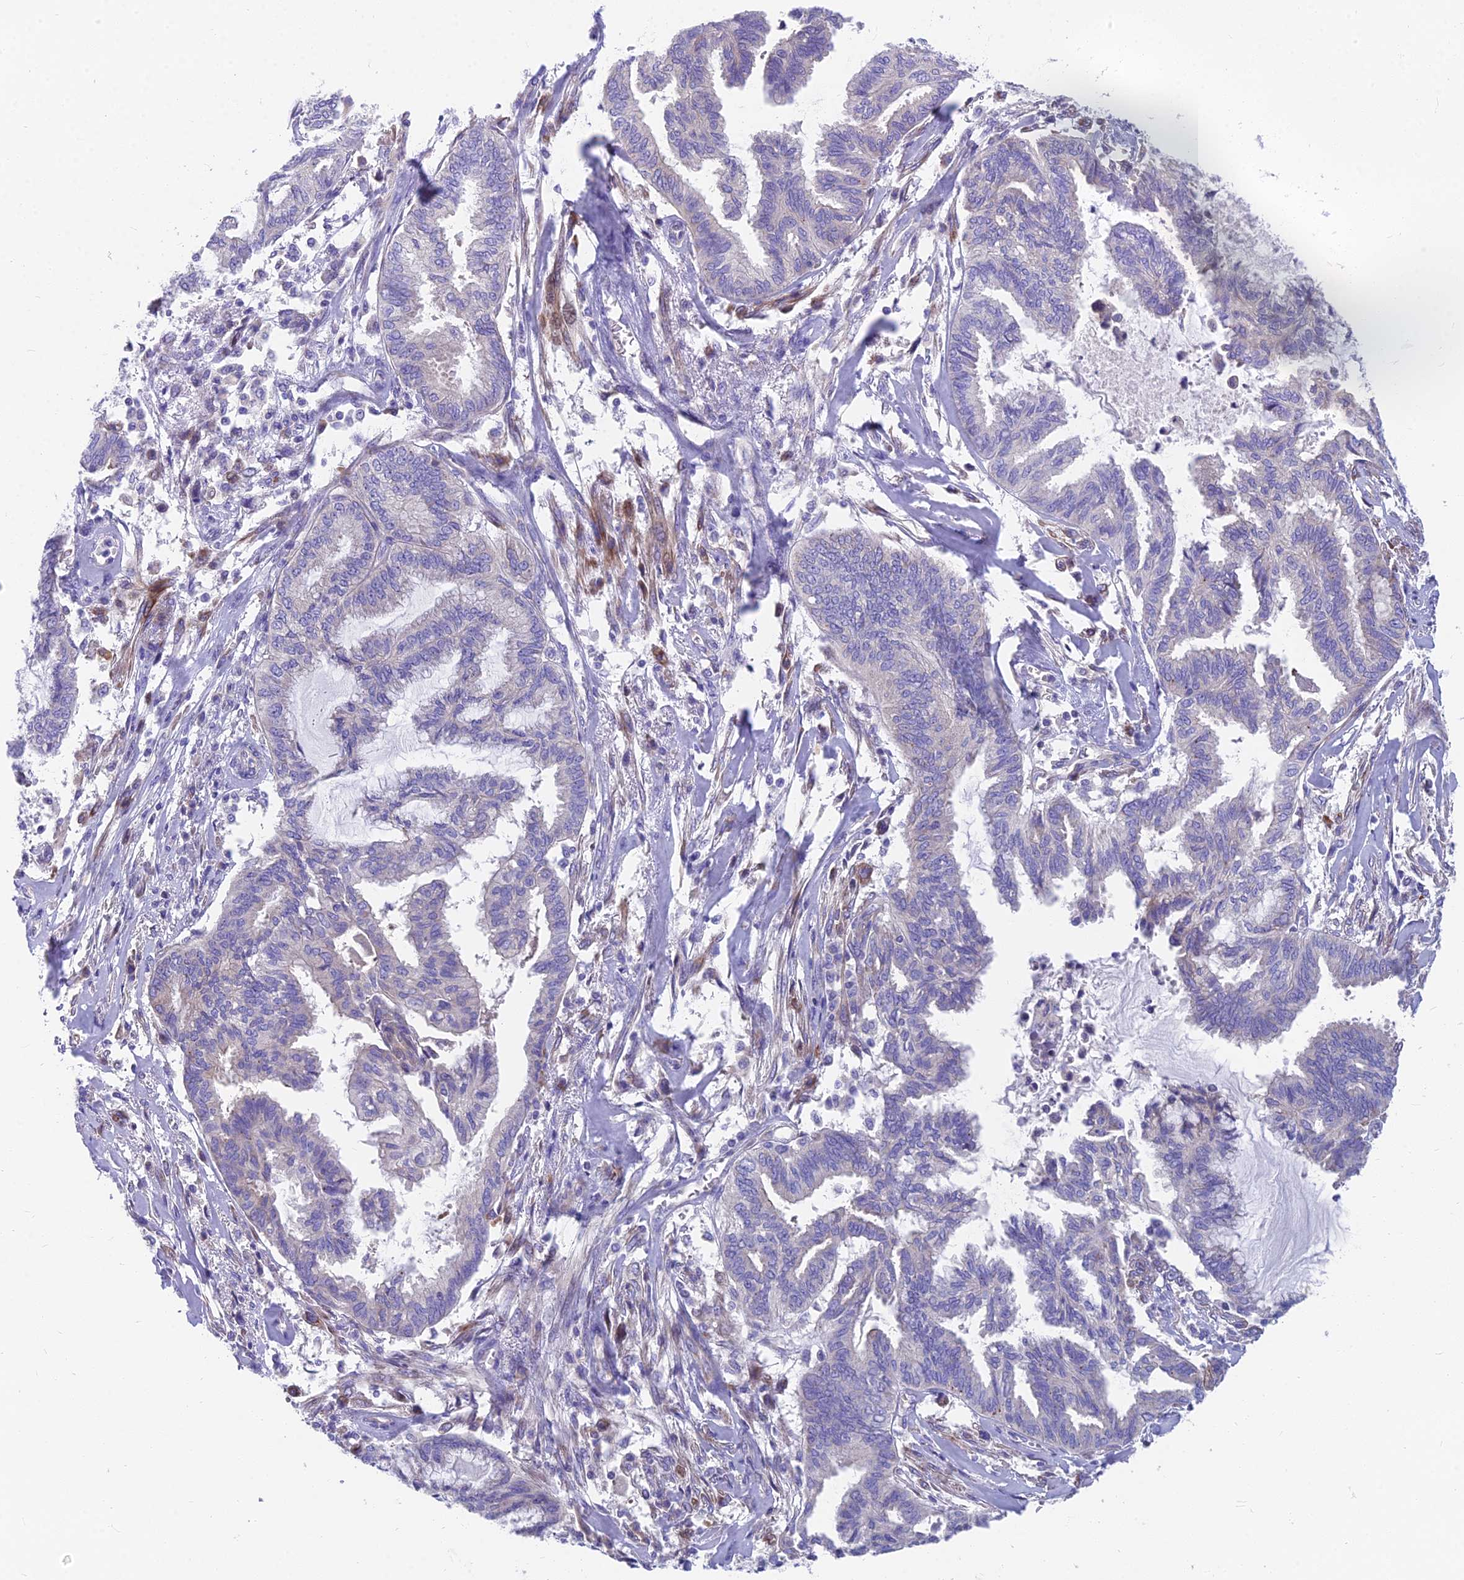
{"staining": {"intensity": "negative", "quantity": "none", "location": "none"}, "tissue": "endometrial cancer", "cell_type": "Tumor cells", "image_type": "cancer", "snomed": [{"axis": "morphology", "description": "Adenocarcinoma, NOS"}, {"axis": "topography", "description": "Endometrium"}], "caption": "This is an immunohistochemistry photomicrograph of human endometrial cancer. There is no positivity in tumor cells.", "gene": "MVB12A", "patient": {"sex": "female", "age": 86}}